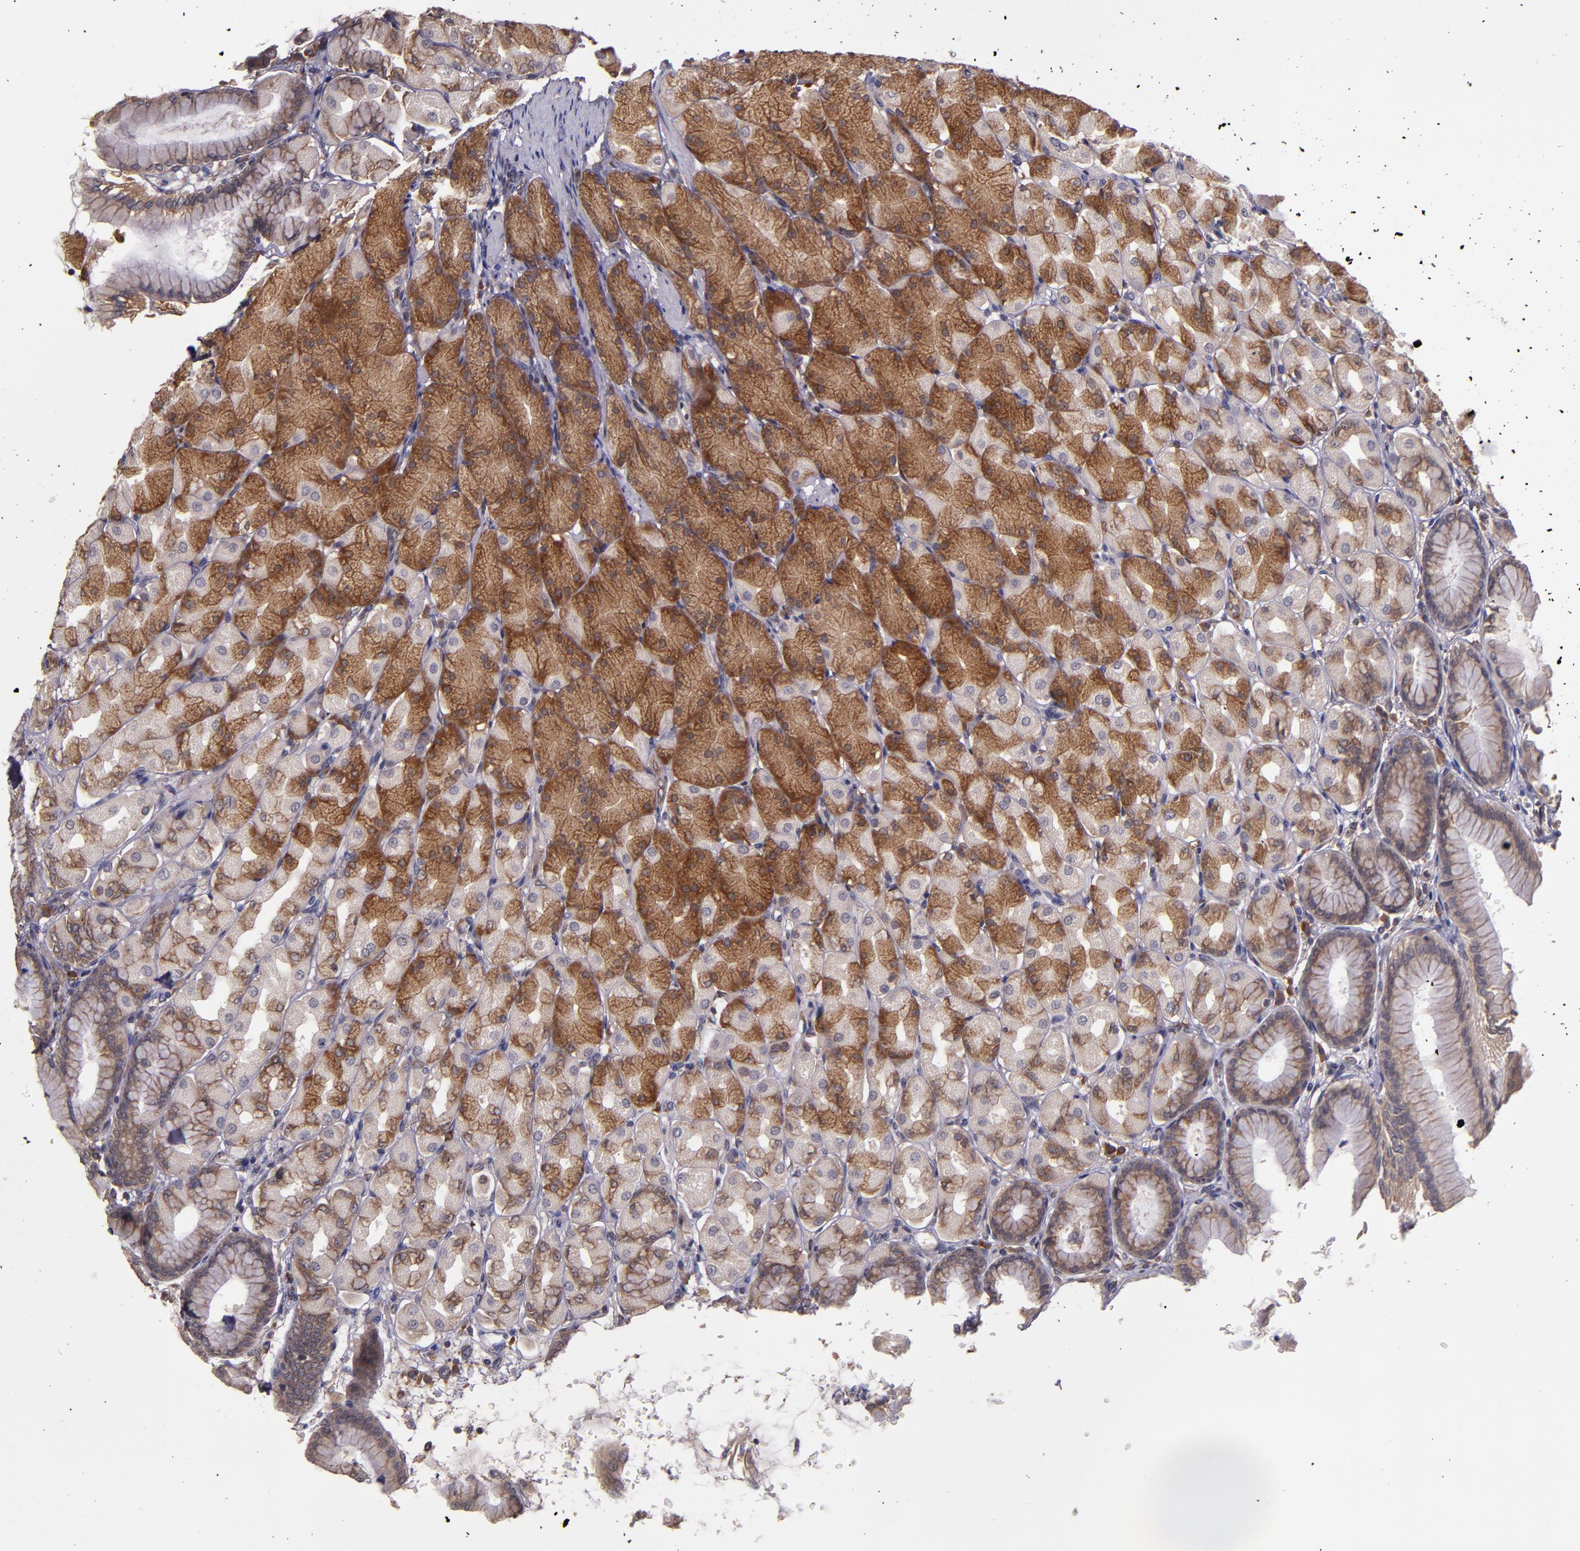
{"staining": {"intensity": "moderate", "quantity": "25%-75%", "location": "cytoplasmic/membranous"}, "tissue": "stomach", "cell_type": "Glandular cells", "image_type": "normal", "snomed": [{"axis": "morphology", "description": "Normal tissue, NOS"}, {"axis": "topography", "description": "Stomach, upper"}], "caption": "Brown immunohistochemical staining in benign stomach reveals moderate cytoplasmic/membranous positivity in about 25%-75% of glandular cells.", "gene": "PRAF2", "patient": {"sex": "female", "age": 56}}